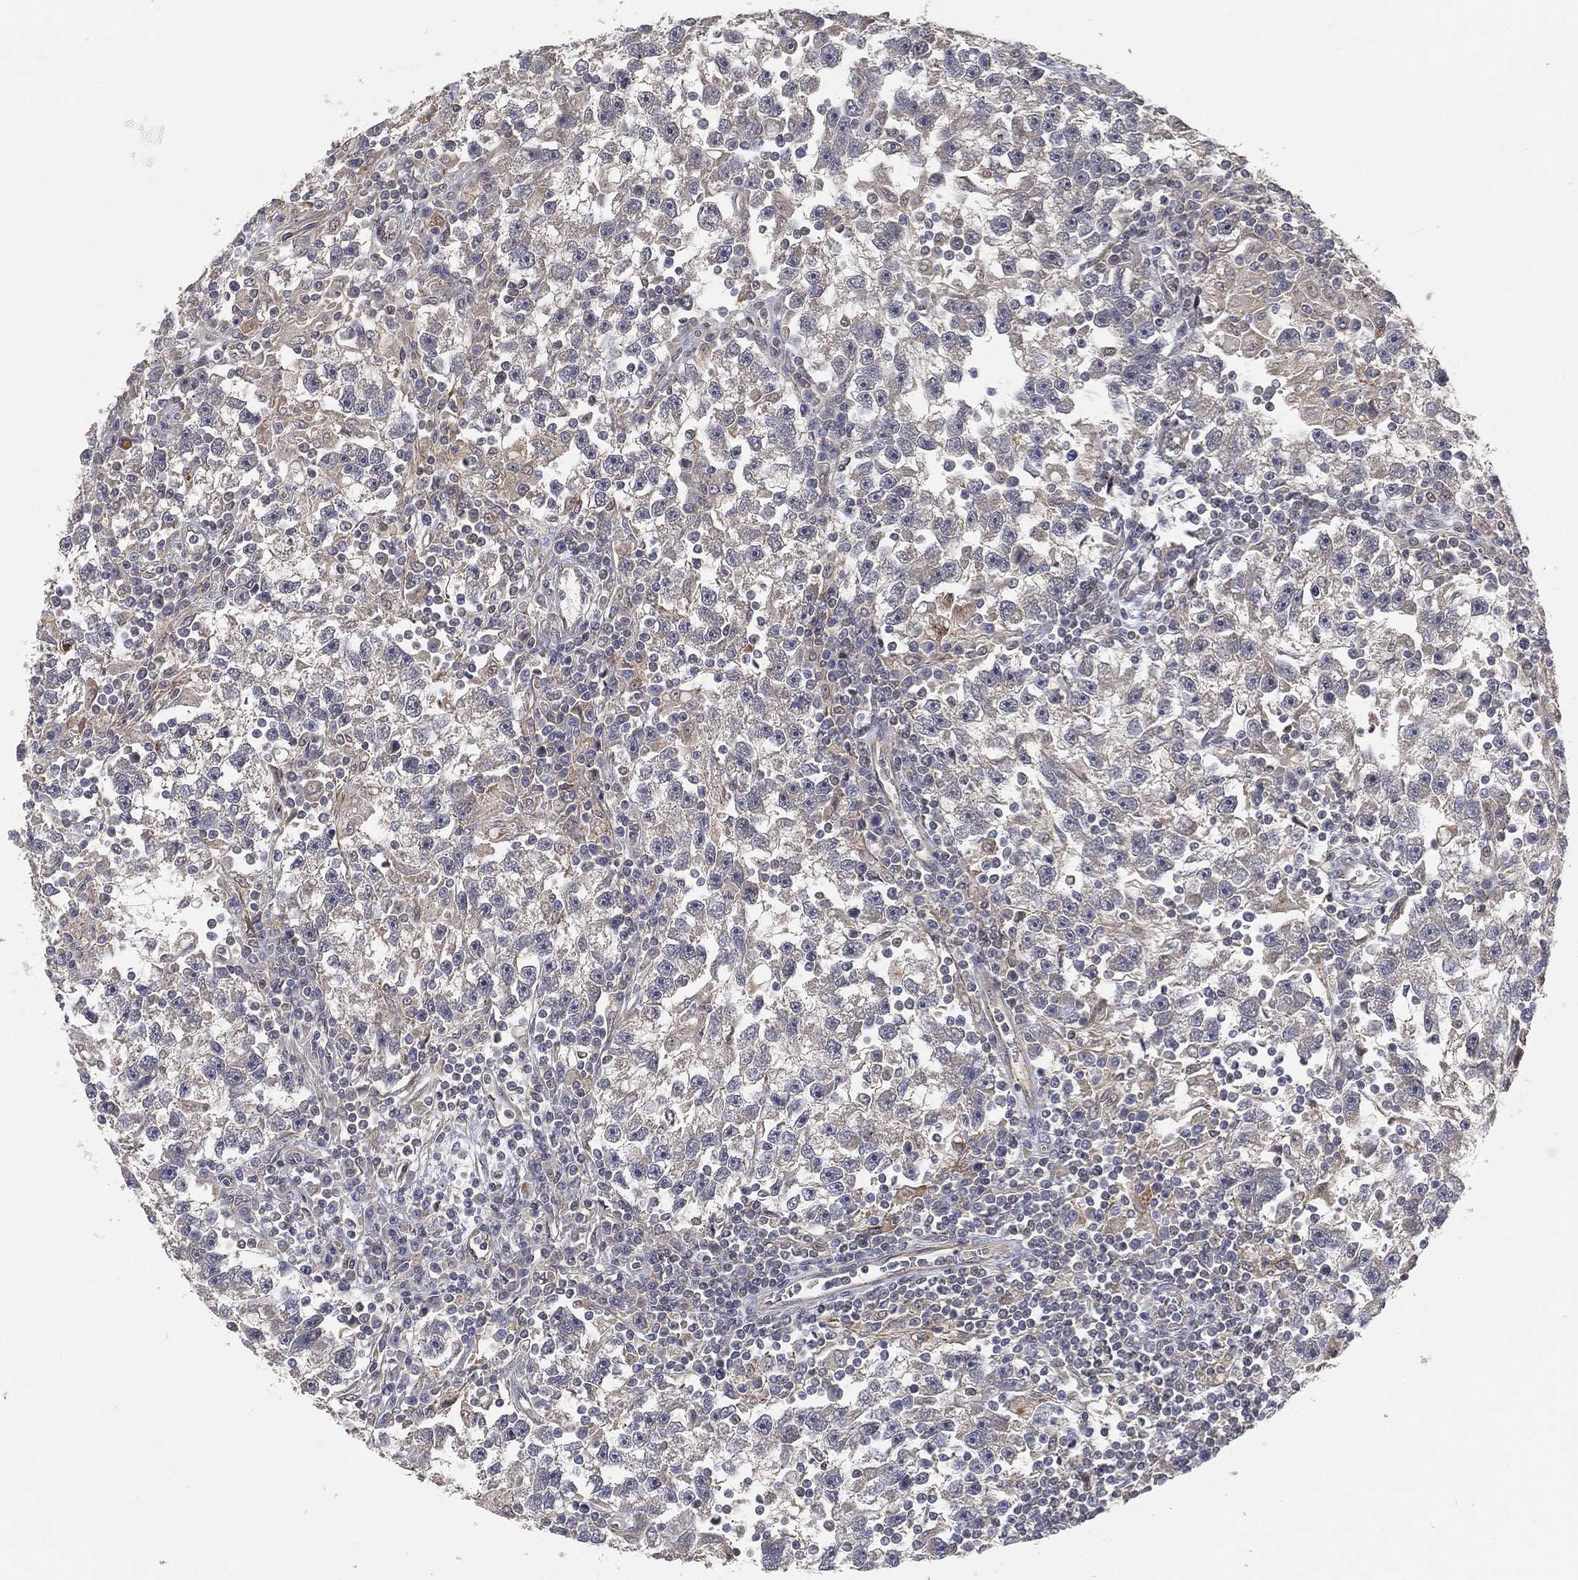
{"staining": {"intensity": "negative", "quantity": "none", "location": "none"}, "tissue": "testis cancer", "cell_type": "Tumor cells", "image_type": "cancer", "snomed": [{"axis": "morphology", "description": "Seminoma, NOS"}, {"axis": "topography", "description": "Testis"}], "caption": "This is an immunohistochemistry (IHC) histopathology image of testis cancer (seminoma). There is no expression in tumor cells.", "gene": "MAPK1", "patient": {"sex": "male", "age": 47}}